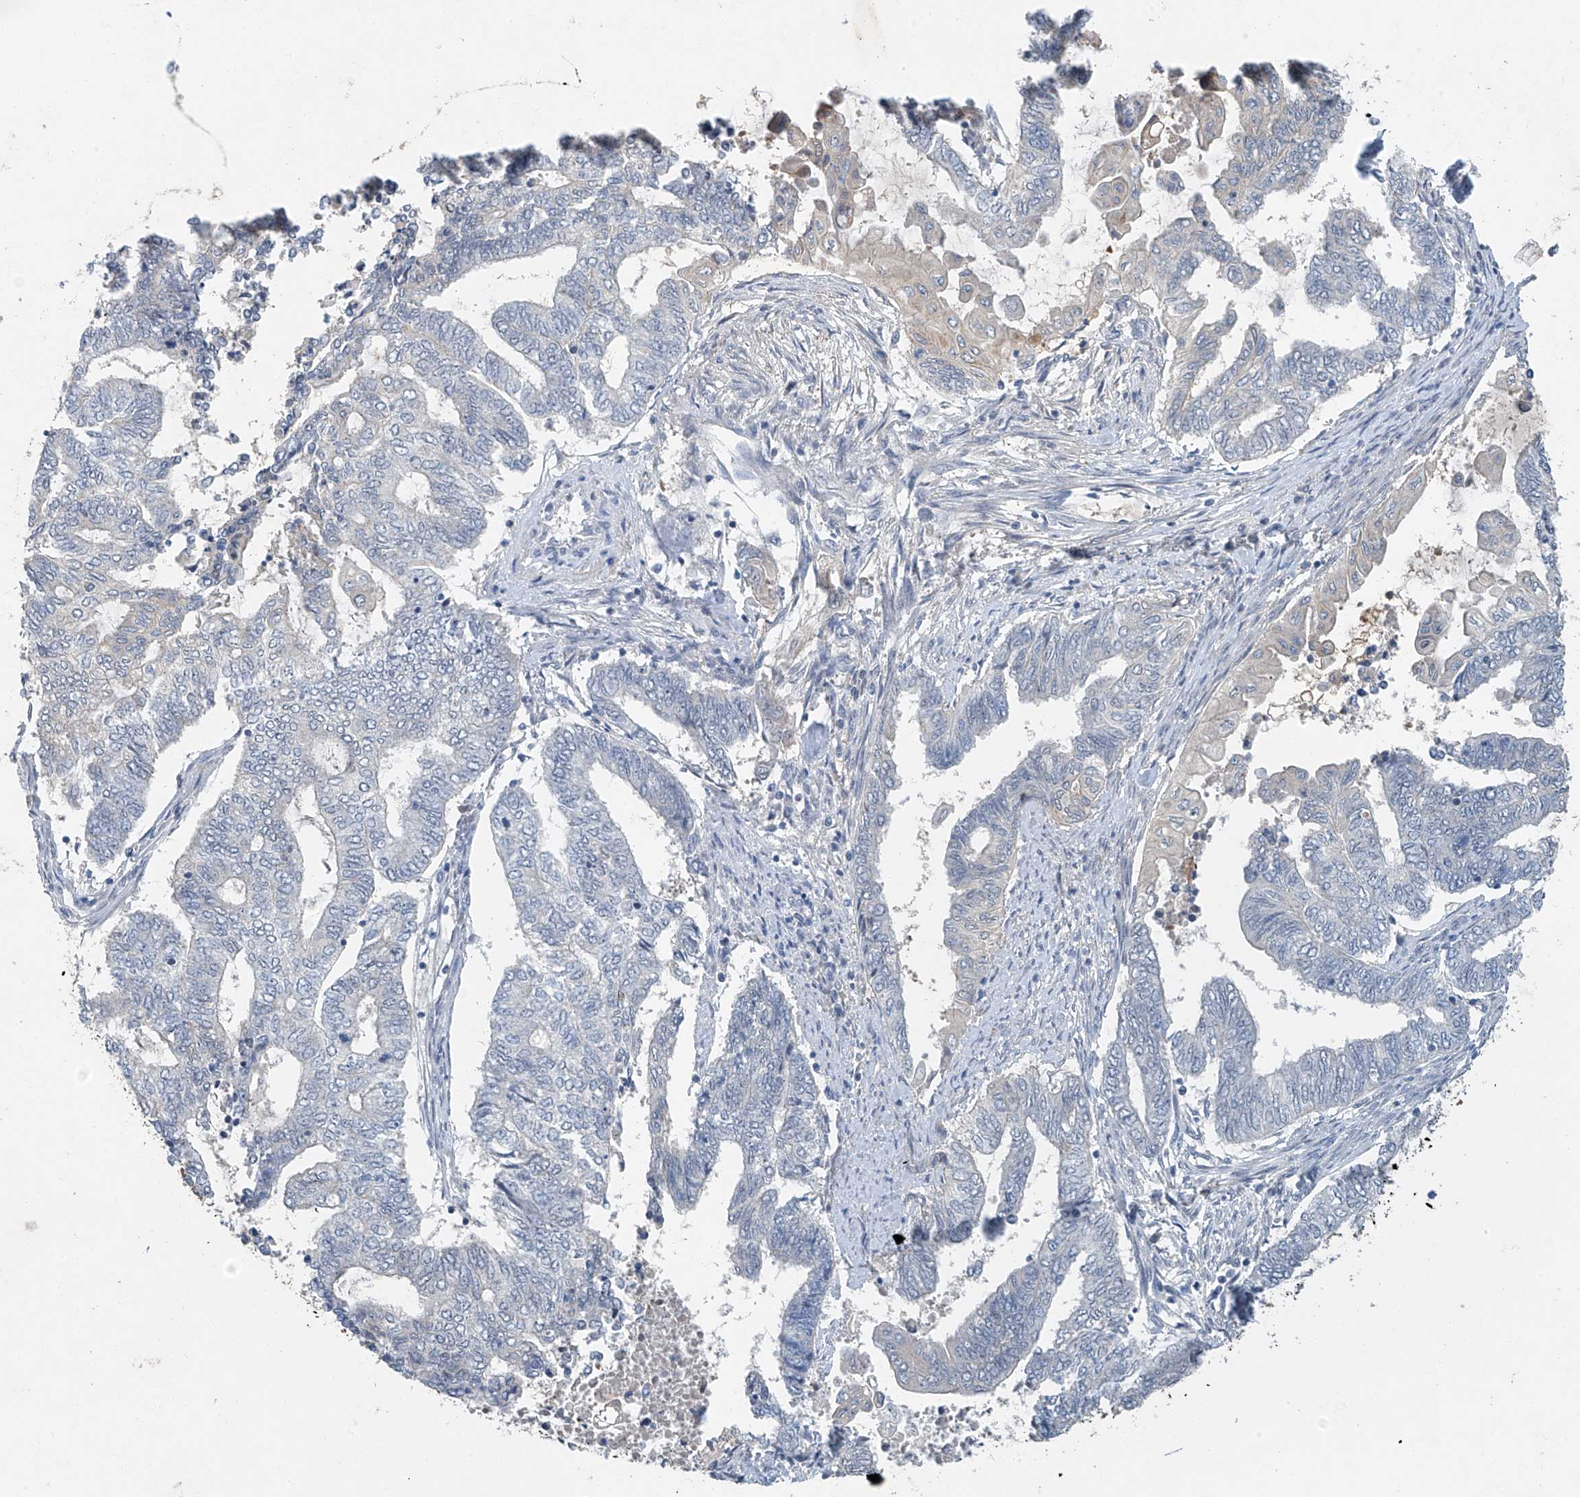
{"staining": {"intensity": "negative", "quantity": "none", "location": "none"}, "tissue": "endometrial cancer", "cell_type": "Tumor cells", "image_type": "cancer", "snomed": [{"axis": "morphology", "description": "Adenocarcinoma, NOS"}, {"axis": "topography", "description": "Uterus"}, {"axis": "topography", "description": "Endometrium"}], "caption": "Immunohistochemical staining of endometrial adenocarcinoma displays no significant staining in tumor cells.", "gene": "TAF8", "patient": {"sex": "female", "age": 70}}